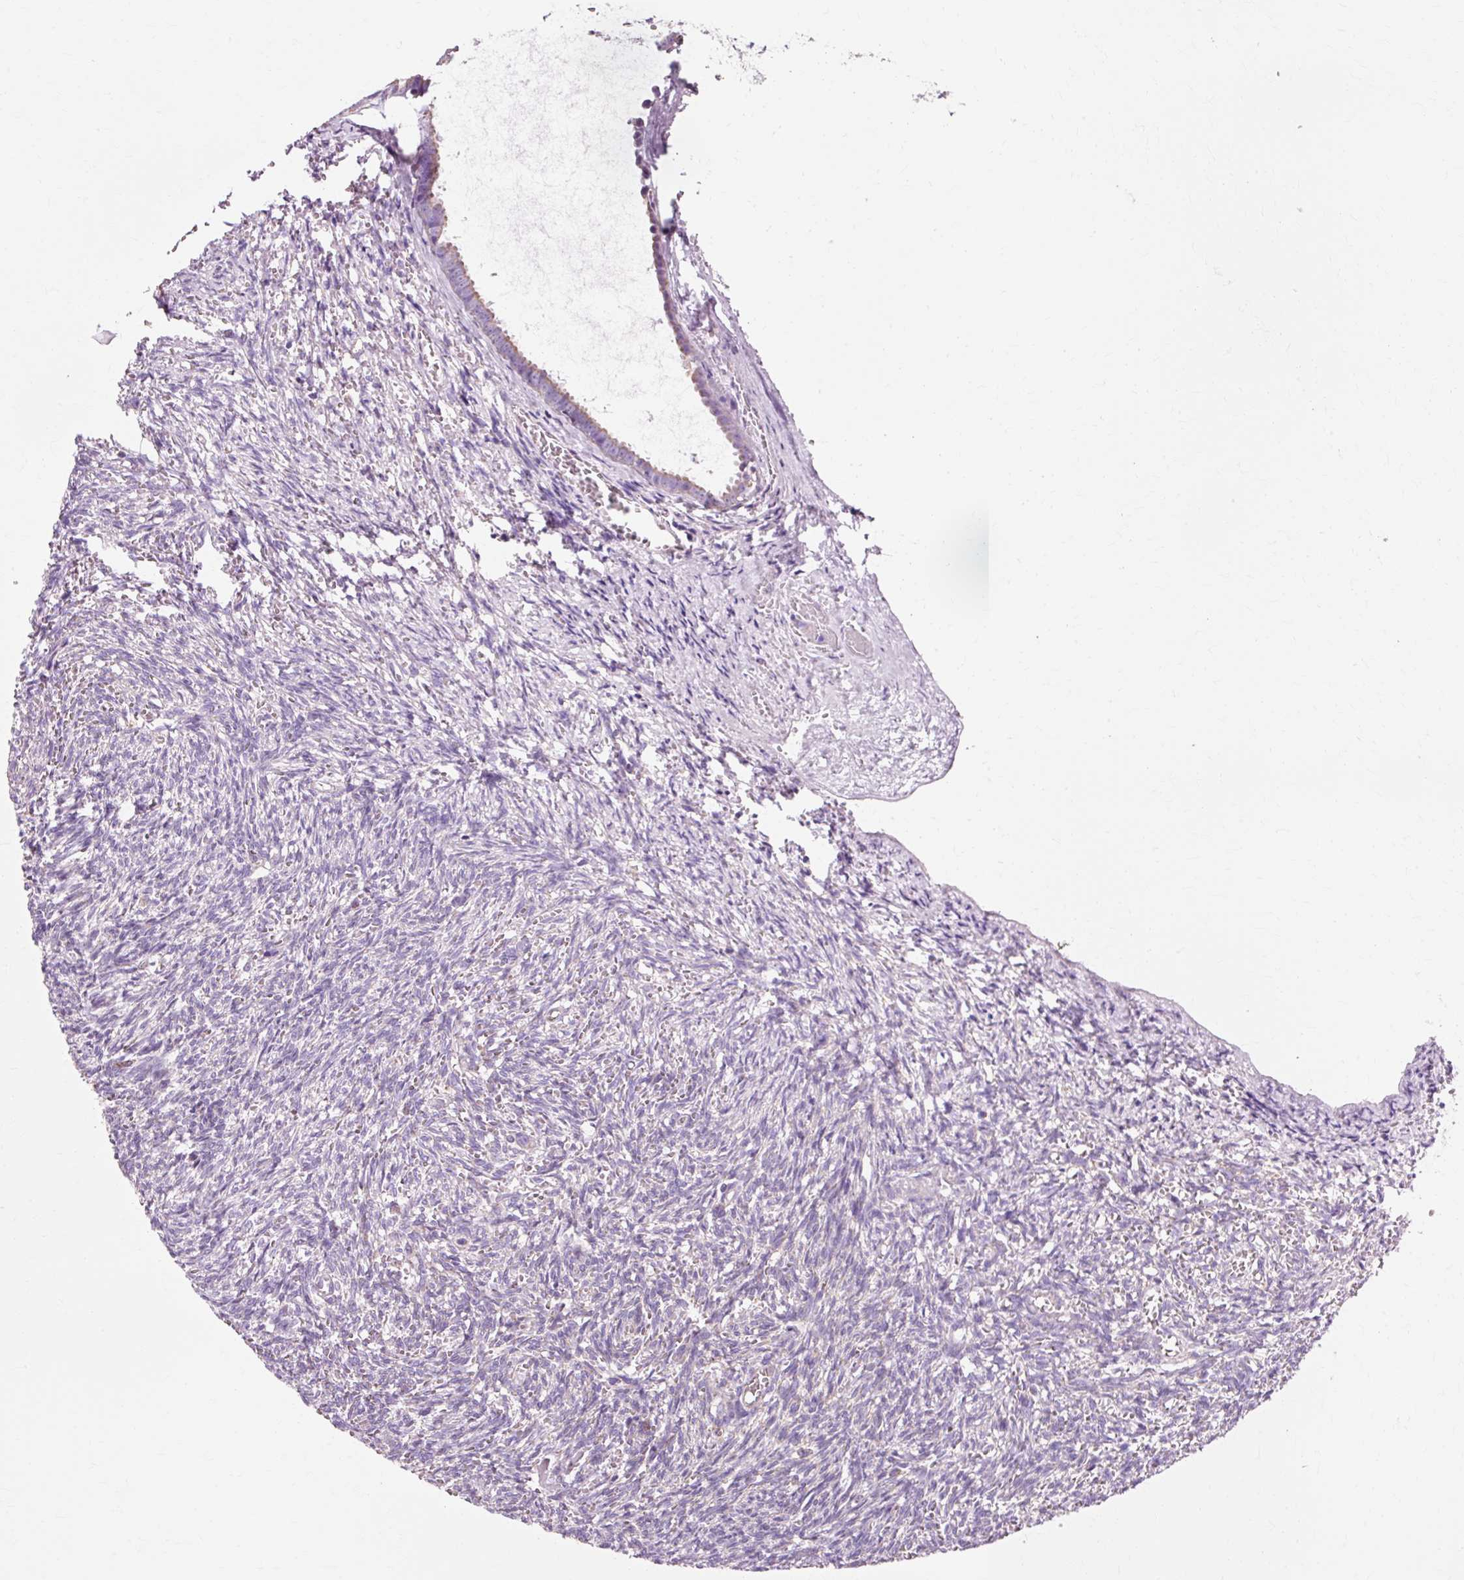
{"staining": {"intensity": "negative", "quantity": "none", "location": "none"}, "tissue": "ovary", "cell_type": "Ovarian stroma cells", "image_type": "normal", "snomed": [{"axis": "morphology", "description": "Normal tissue, NOS"}, {"axis": "topography", "description": "Ovary"}], "caption": "An image of ovary stained for a protein reveals no brown staining in ovarian stroma cells. The staining is performed using DAB brown chromogen with nuclei counter-stained in using hematoxylin.", "gene": "ATP5PO", "patient": {"sex": "female", "age": 67}}